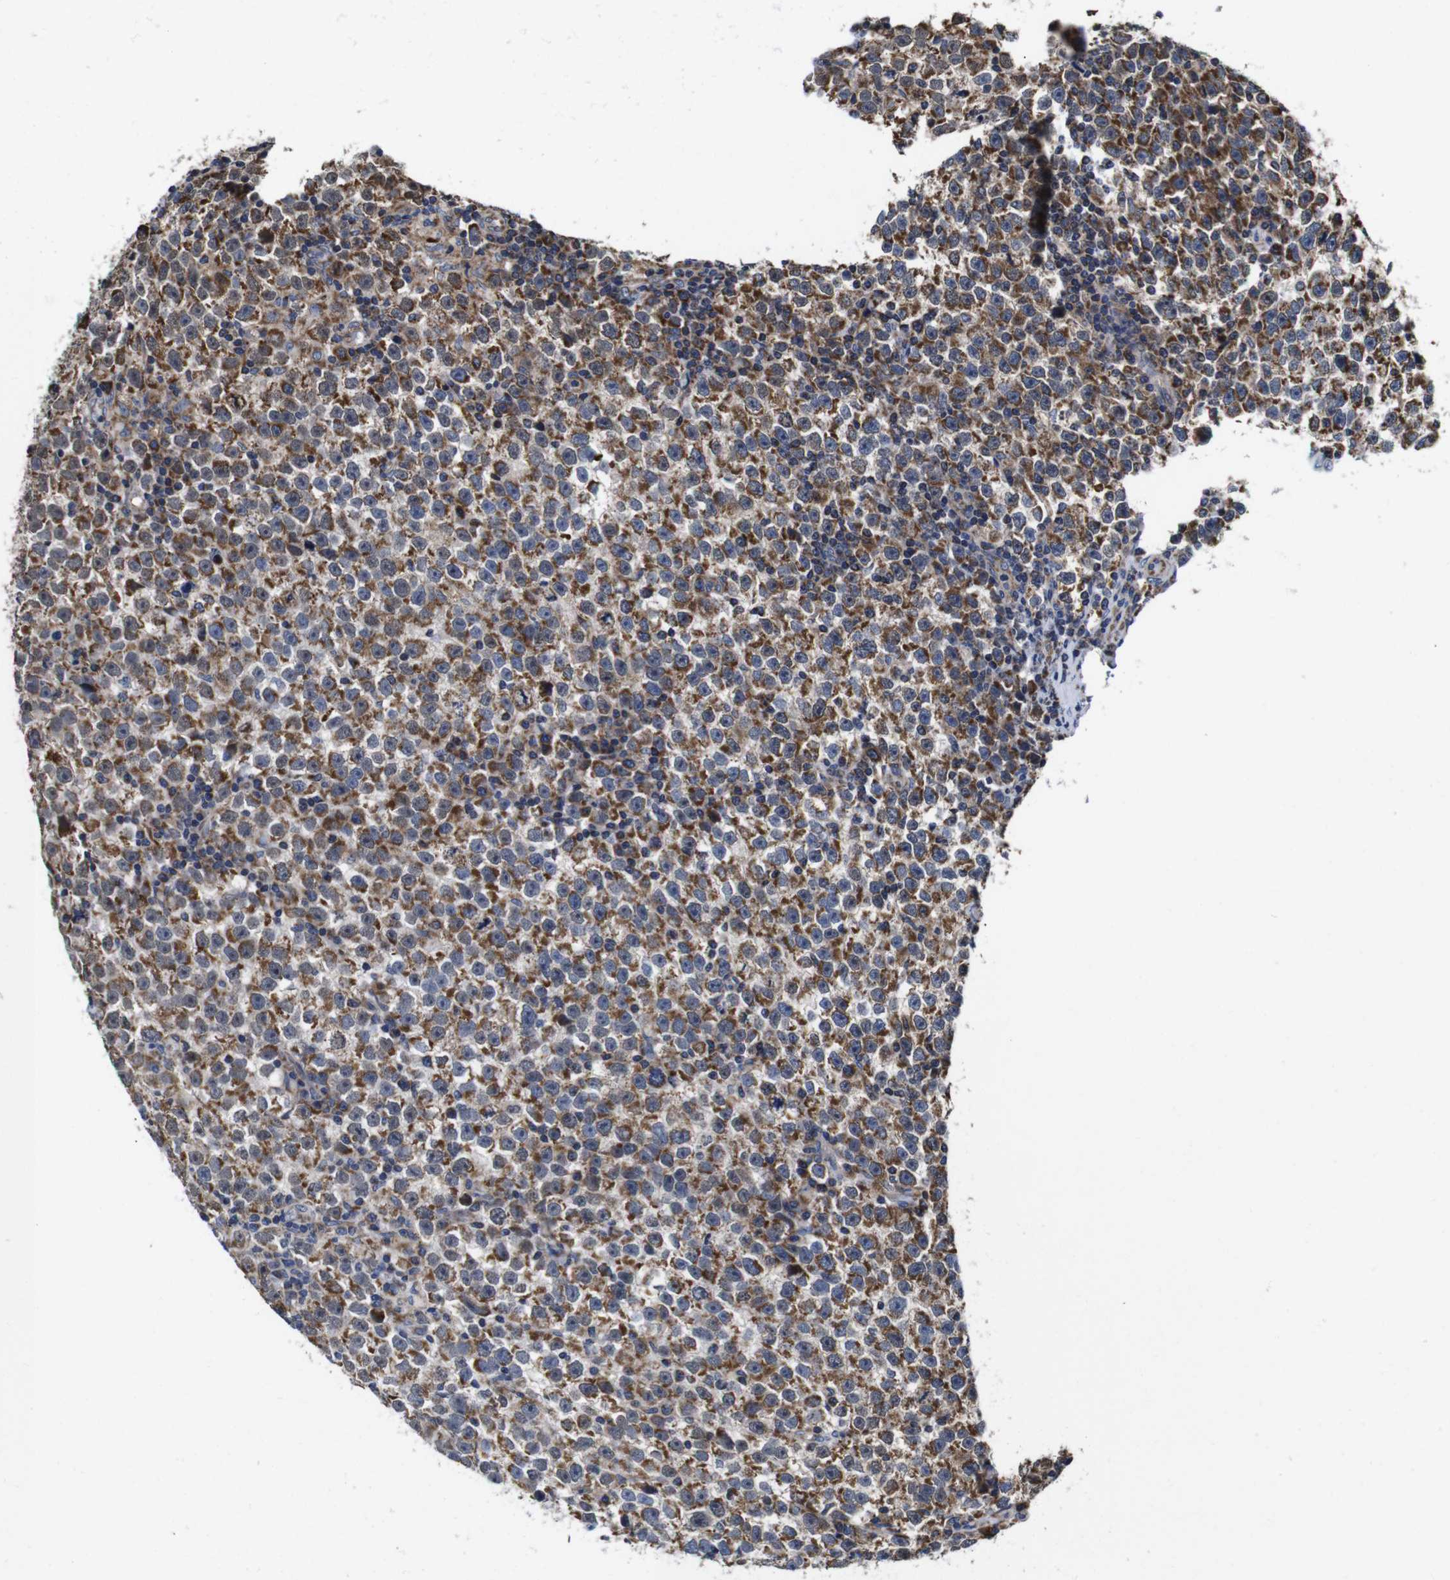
{"staining": {"intensity": "moderate", "quantity": ">75%", "location": "cytoplasmic/membranous"}, "tissue": "testis cancer", "cell_type": "Tumor cells", "image_type": "cancer", "snomed": [{"axis": "morphology", "description": "Seminoma, NOS"}, {"axis": "topography", "description": "Testis"}], "caption": "Immunohistochemistry (IHC) (DAB (3,3'-diaminobenzidine)) staining of testis cancer (seminoma) shows moderate cytoplasmic/membranous protein expression in about >75% of tumor cells.", "gene": "C17orf80", "patient": {"sex": "male", "age": 43}}